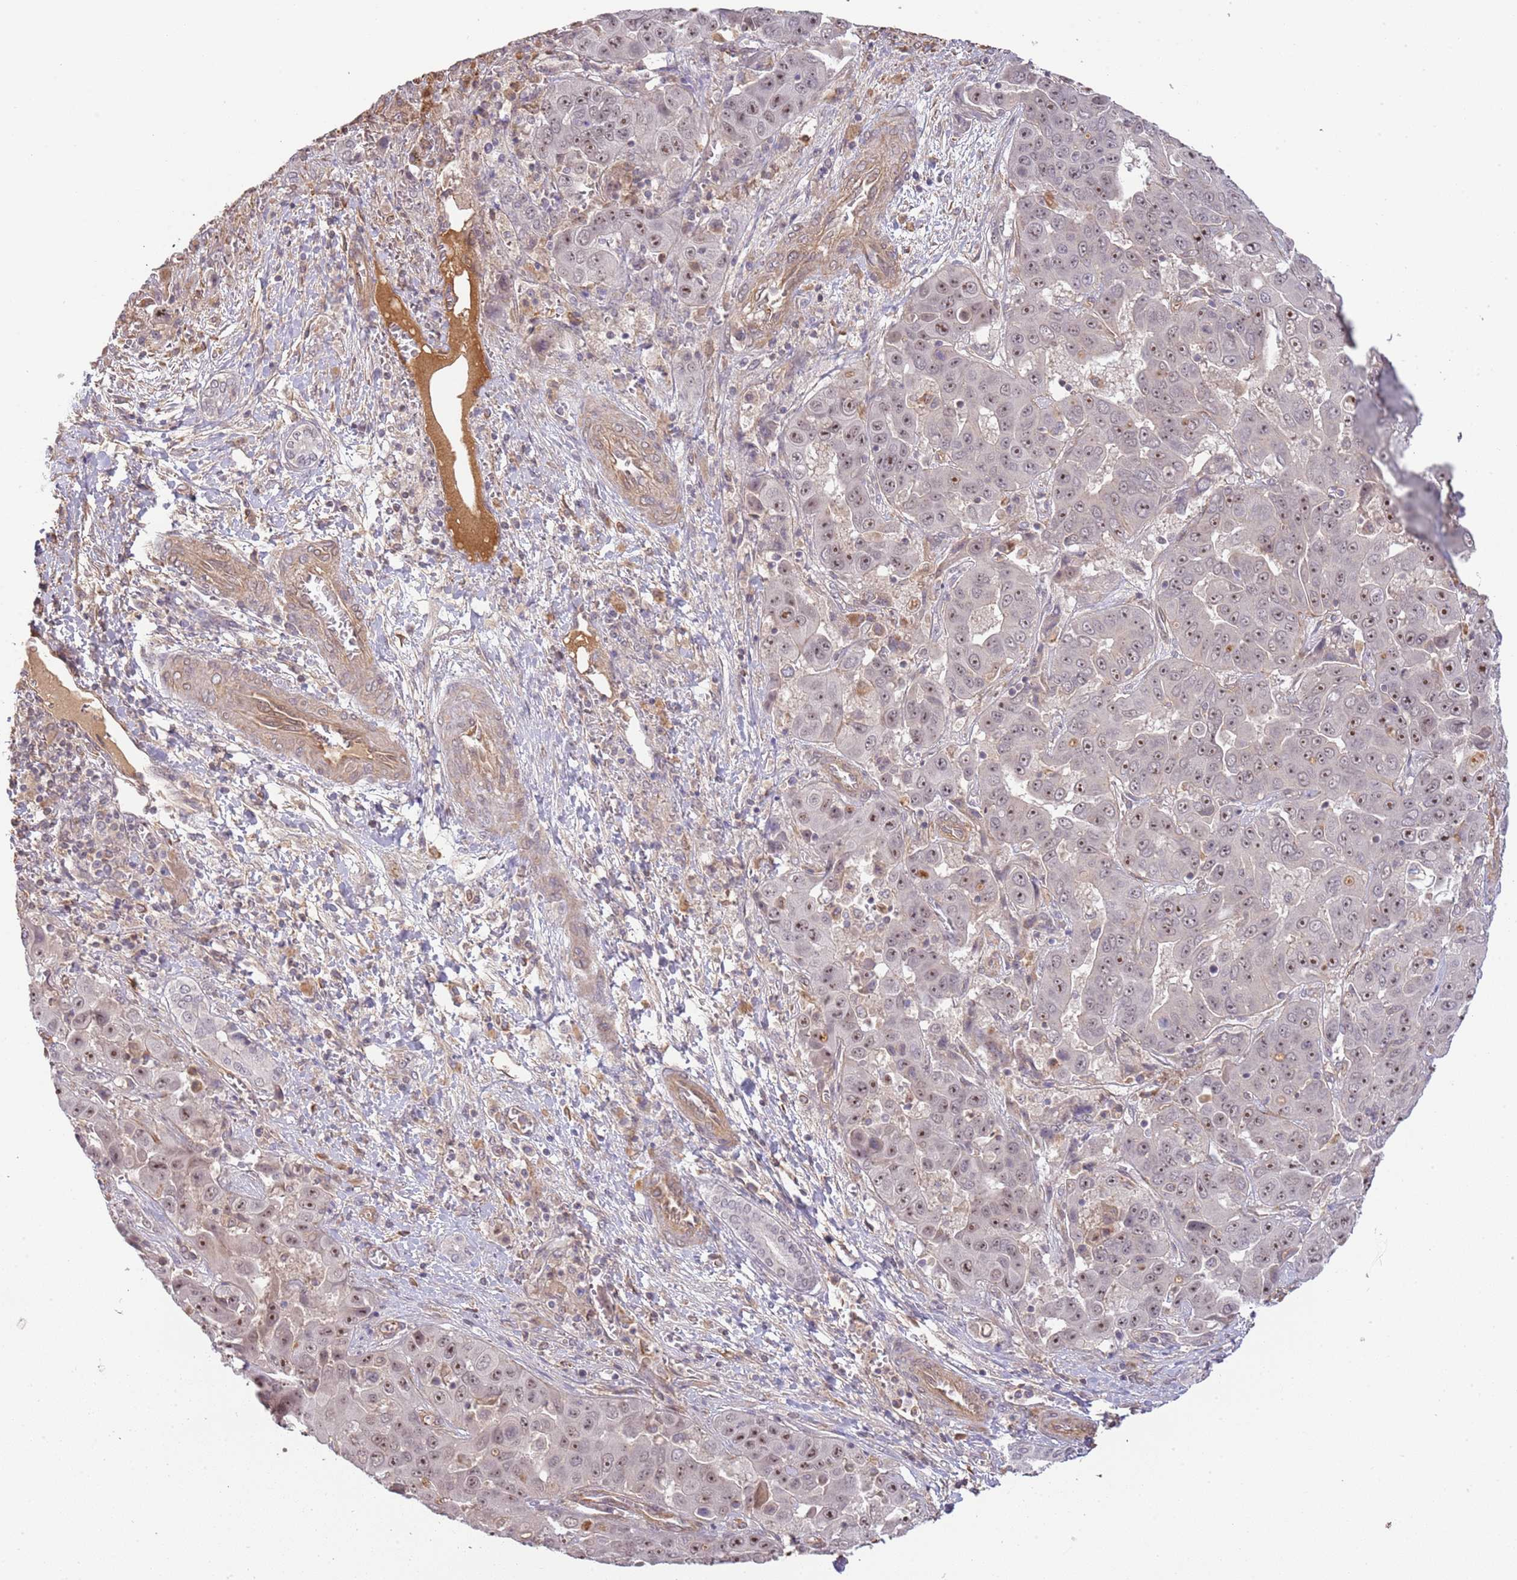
{"staining": {"intensity": "moderate", "quantity": ">75%", "location": "nuclear"}, "tissue": "liver cancer", "cell_type": "Tumor cells", "image_type": "cancer", "snomed": [{"axis": "morphology", "description": "Cholangiocarcinoma"}, {"axis": "topography", "description": "Liver"}], "caption": "Protein analysis of liver cancer tissue displays moderate nuclear expression in approximately >75% of tumor cells.", "gene": "SURF2", "patient": {"sex": "female", "age": 52}}